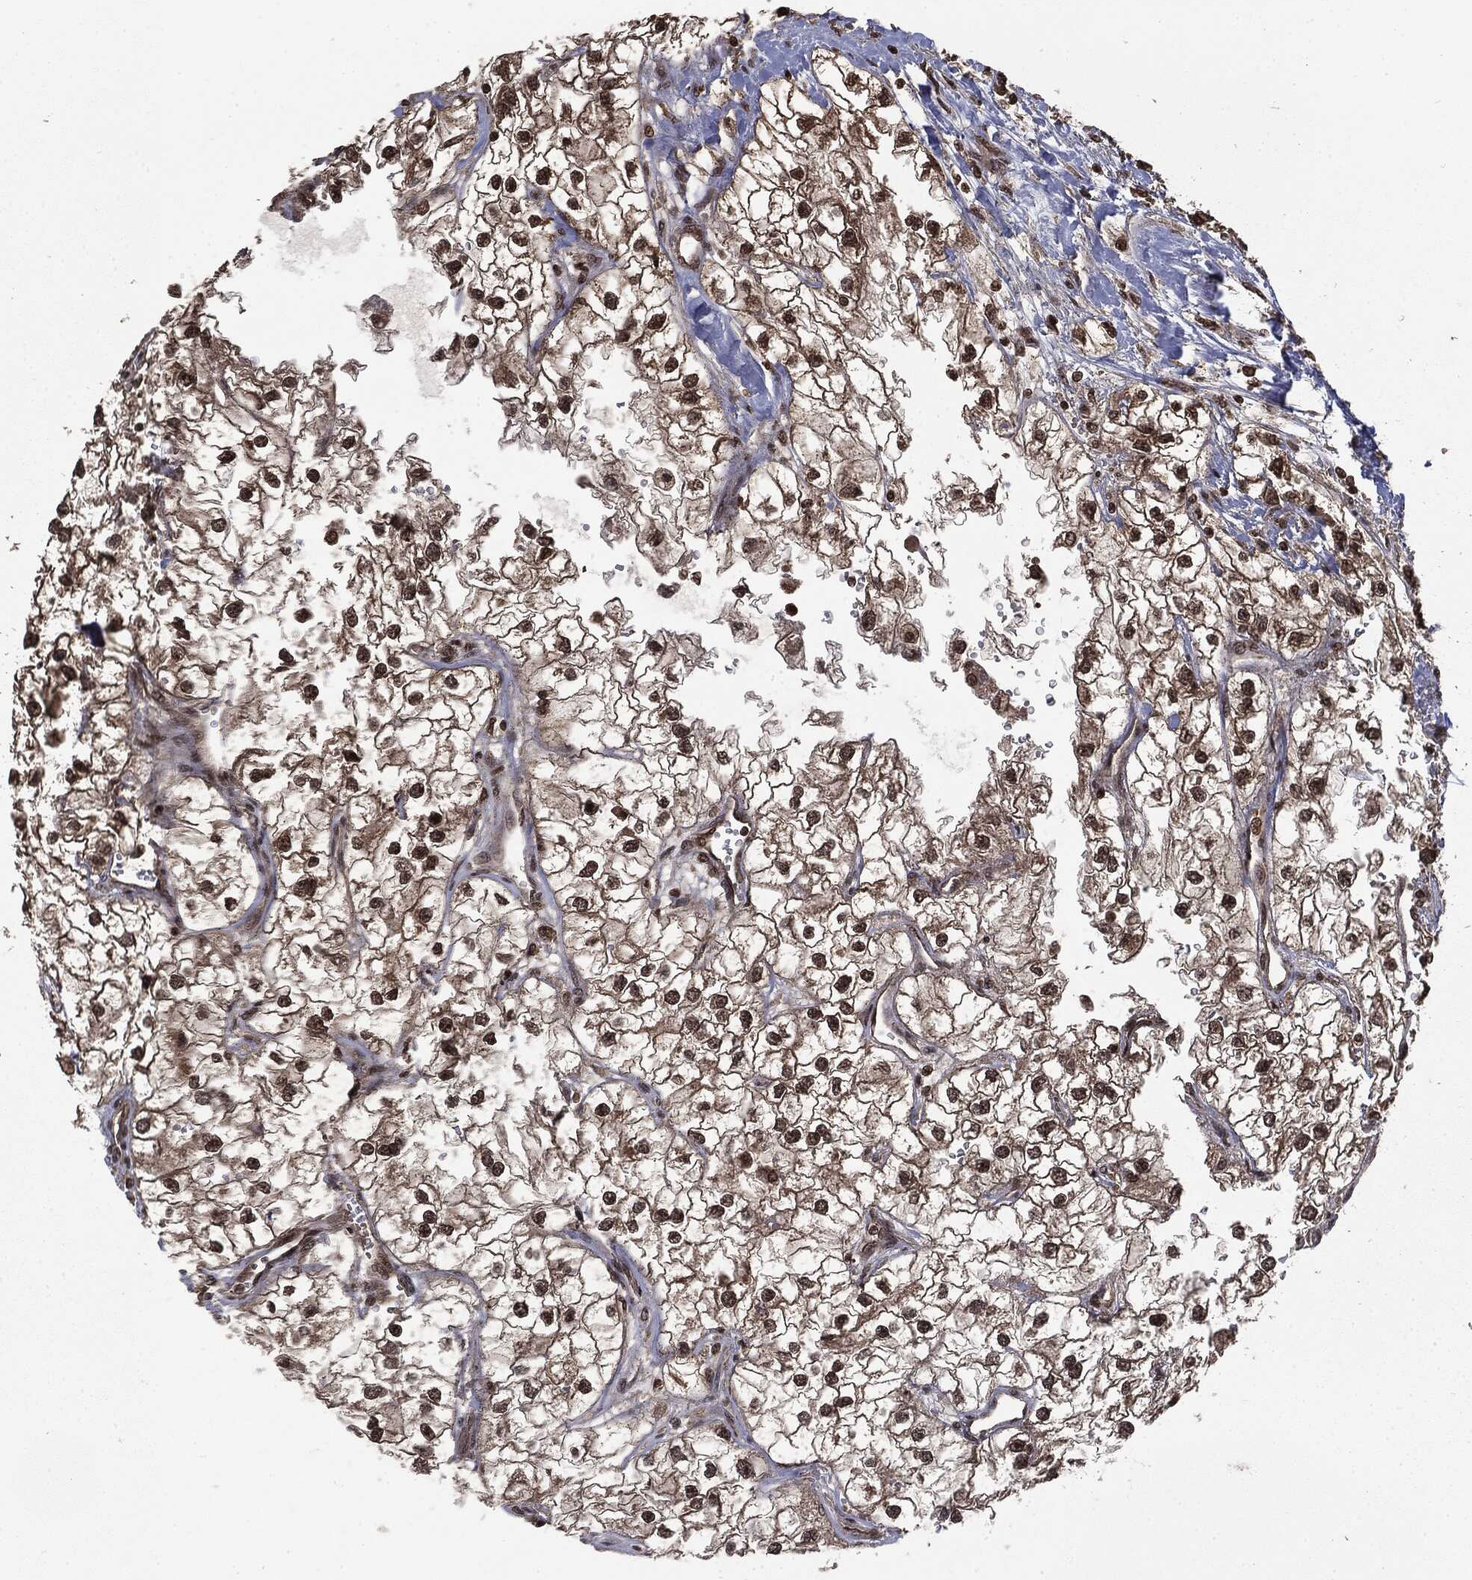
{"staining": {"intensity": "moderate", "quantity": ">75%", "location": "nuclear"}, "tissue": "renal cancer", "cell_type": "Tumor cells", "image_type": "cancer", "snomed": [{"axis": "morphology", "description": "Adenocarcinoma, NOS"}, {"axis": "topography", "description": "Kidney"}], "caption": "Renal adenocarcinoma stained with DAB immunohistochemistry displays medium levels of moderate nuclear staining in about >75% of tumor cells.", "gene": "CTDP1", "patient": {"sex": "male", "age": 59}}